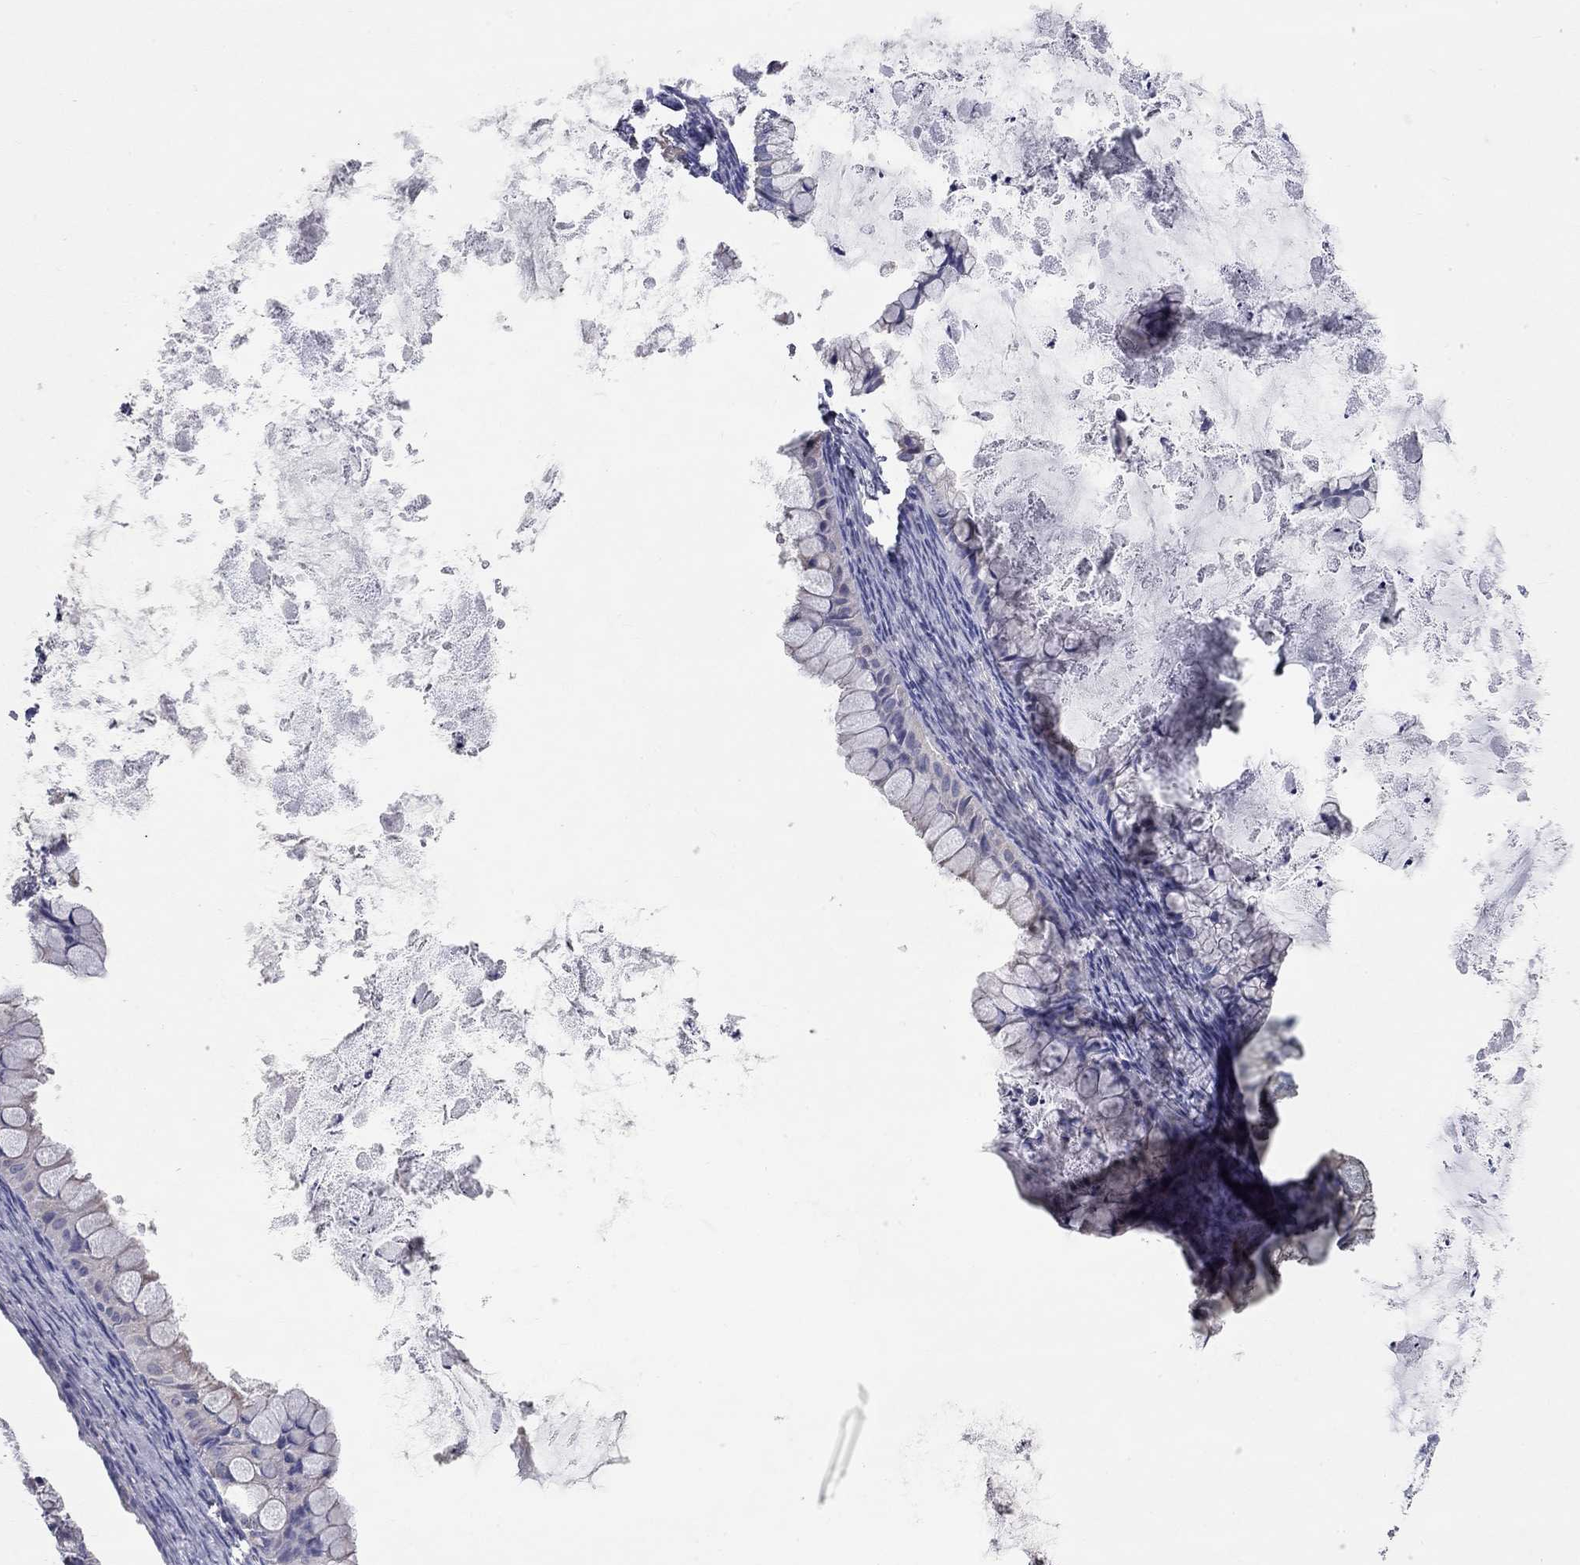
{"staining": {"intensity": "negative", "quantity": "none", "location": "none"}, "tissue": "ovarian cancer", "cell_type": "Tumor cells", "image_type": "cancer", "snomed": [{"axis": "morphology", "description": "Cystadenocarcinoma, mucinous, NOS"}, {"axis": "topography", "description": "Ovary"}], "caption": "DAB immunohistochemical staining of human ovarian cancer (mucinous cystadenocarcinoma) exhibits no significant staining in tumor cells. (DAB immunohistochemistry (IHC) with hematoxylin counter stain).", "gene": "CFAP161", "patient": {"sex": "female", "age": 35}}